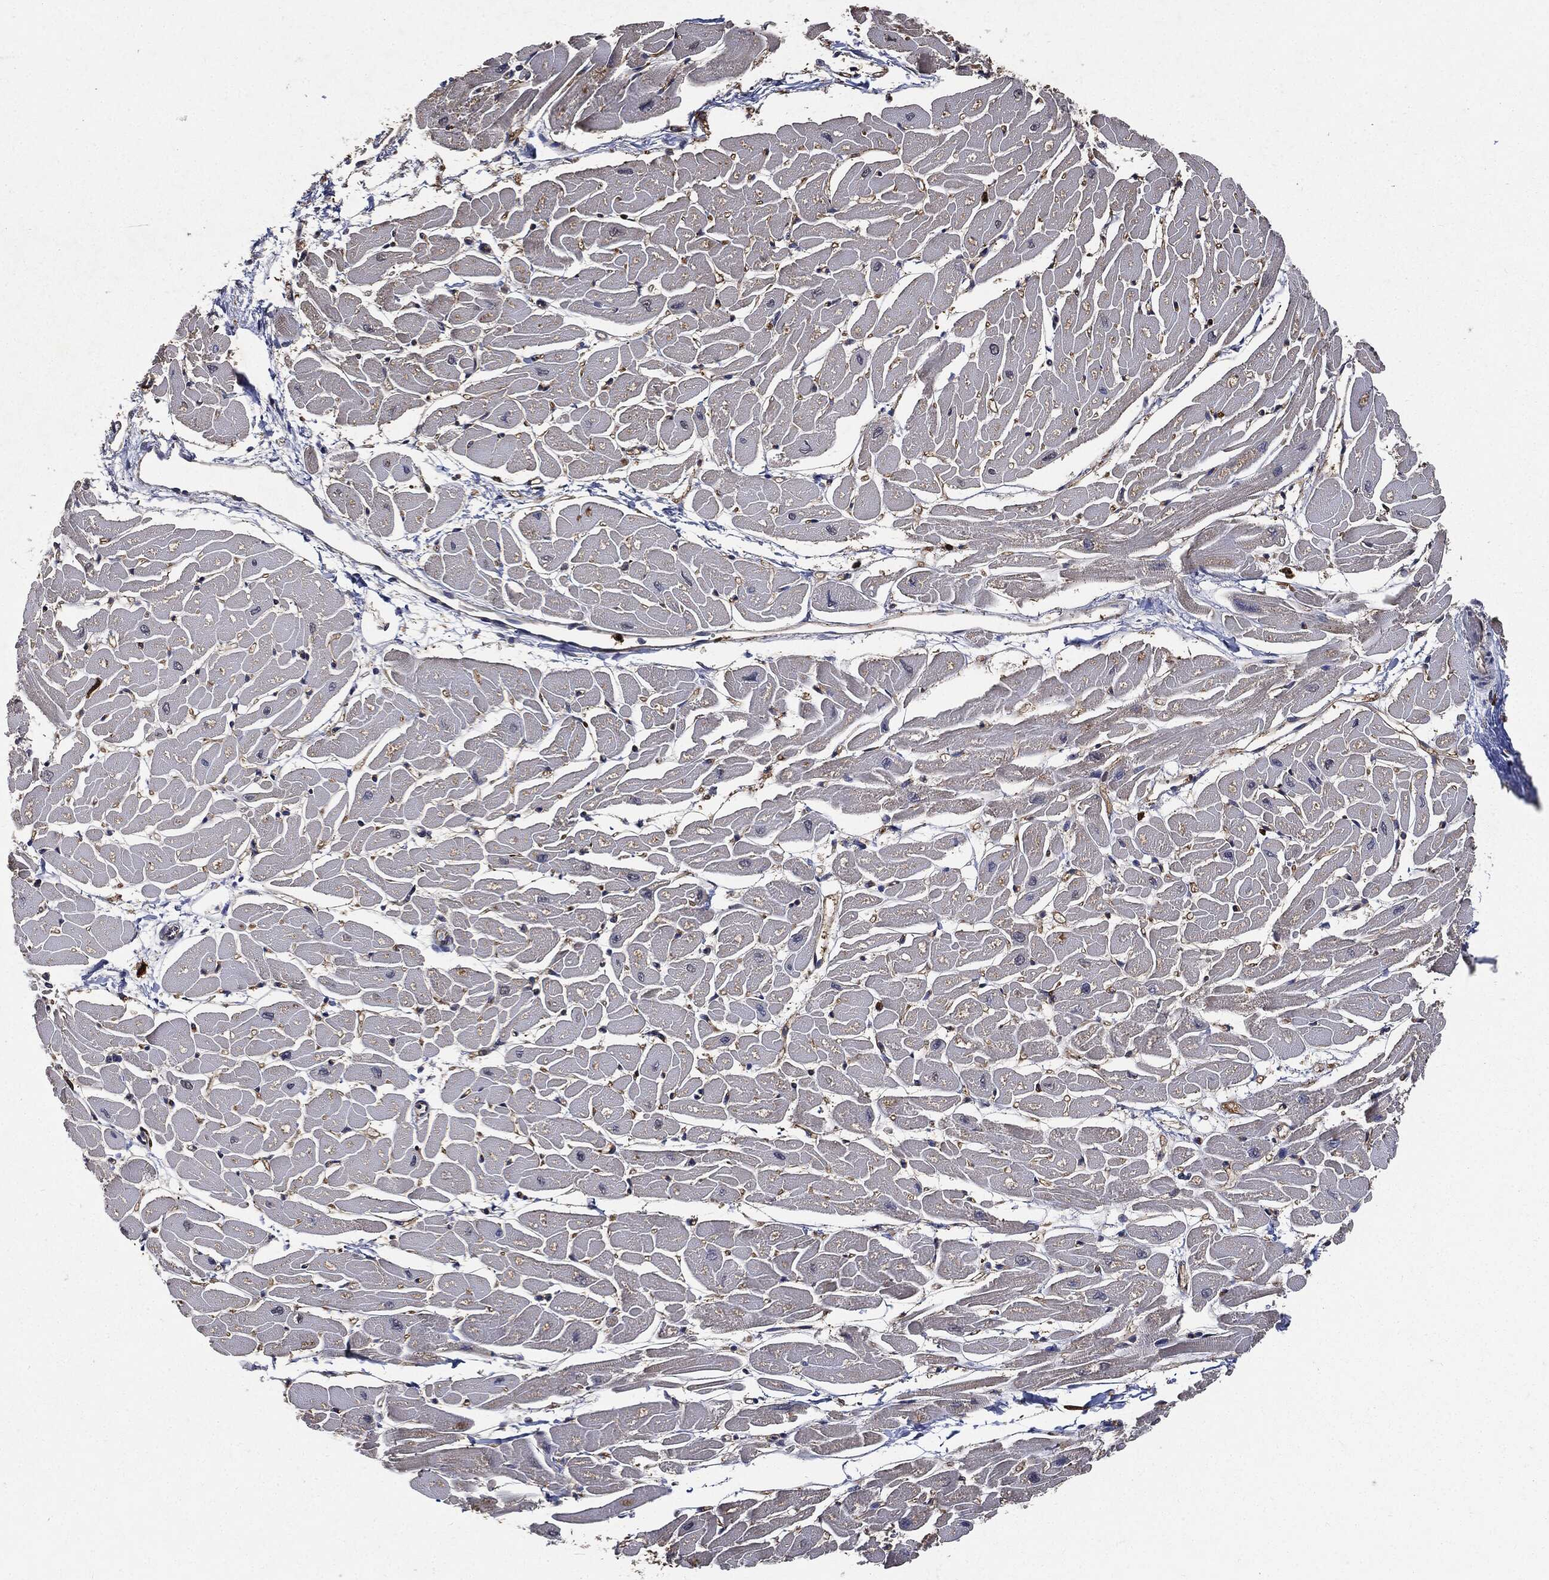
{"staining": {"intensity": "weak", "quantity": "25%-75%", "location": "cytoplasmic/membranous"}, "tissue": "heart muscle", "cell_type": "Cardiomyocytes", "image_type": "normal", "snomed": [{"axis": "morphology", "description": "Normal tissue, NOS"}, {"axis": "topography", "description": "Heart"}], "caption": "Immunohistochemical staining of unremarkable heart muscle shows 25%-75% levels of weak cytoplasmic/membranous protein expression in about 25%-75% of cardiomyocytes.", "gene": "S100A9", "patient": {"sex": "male", "age": 57}}